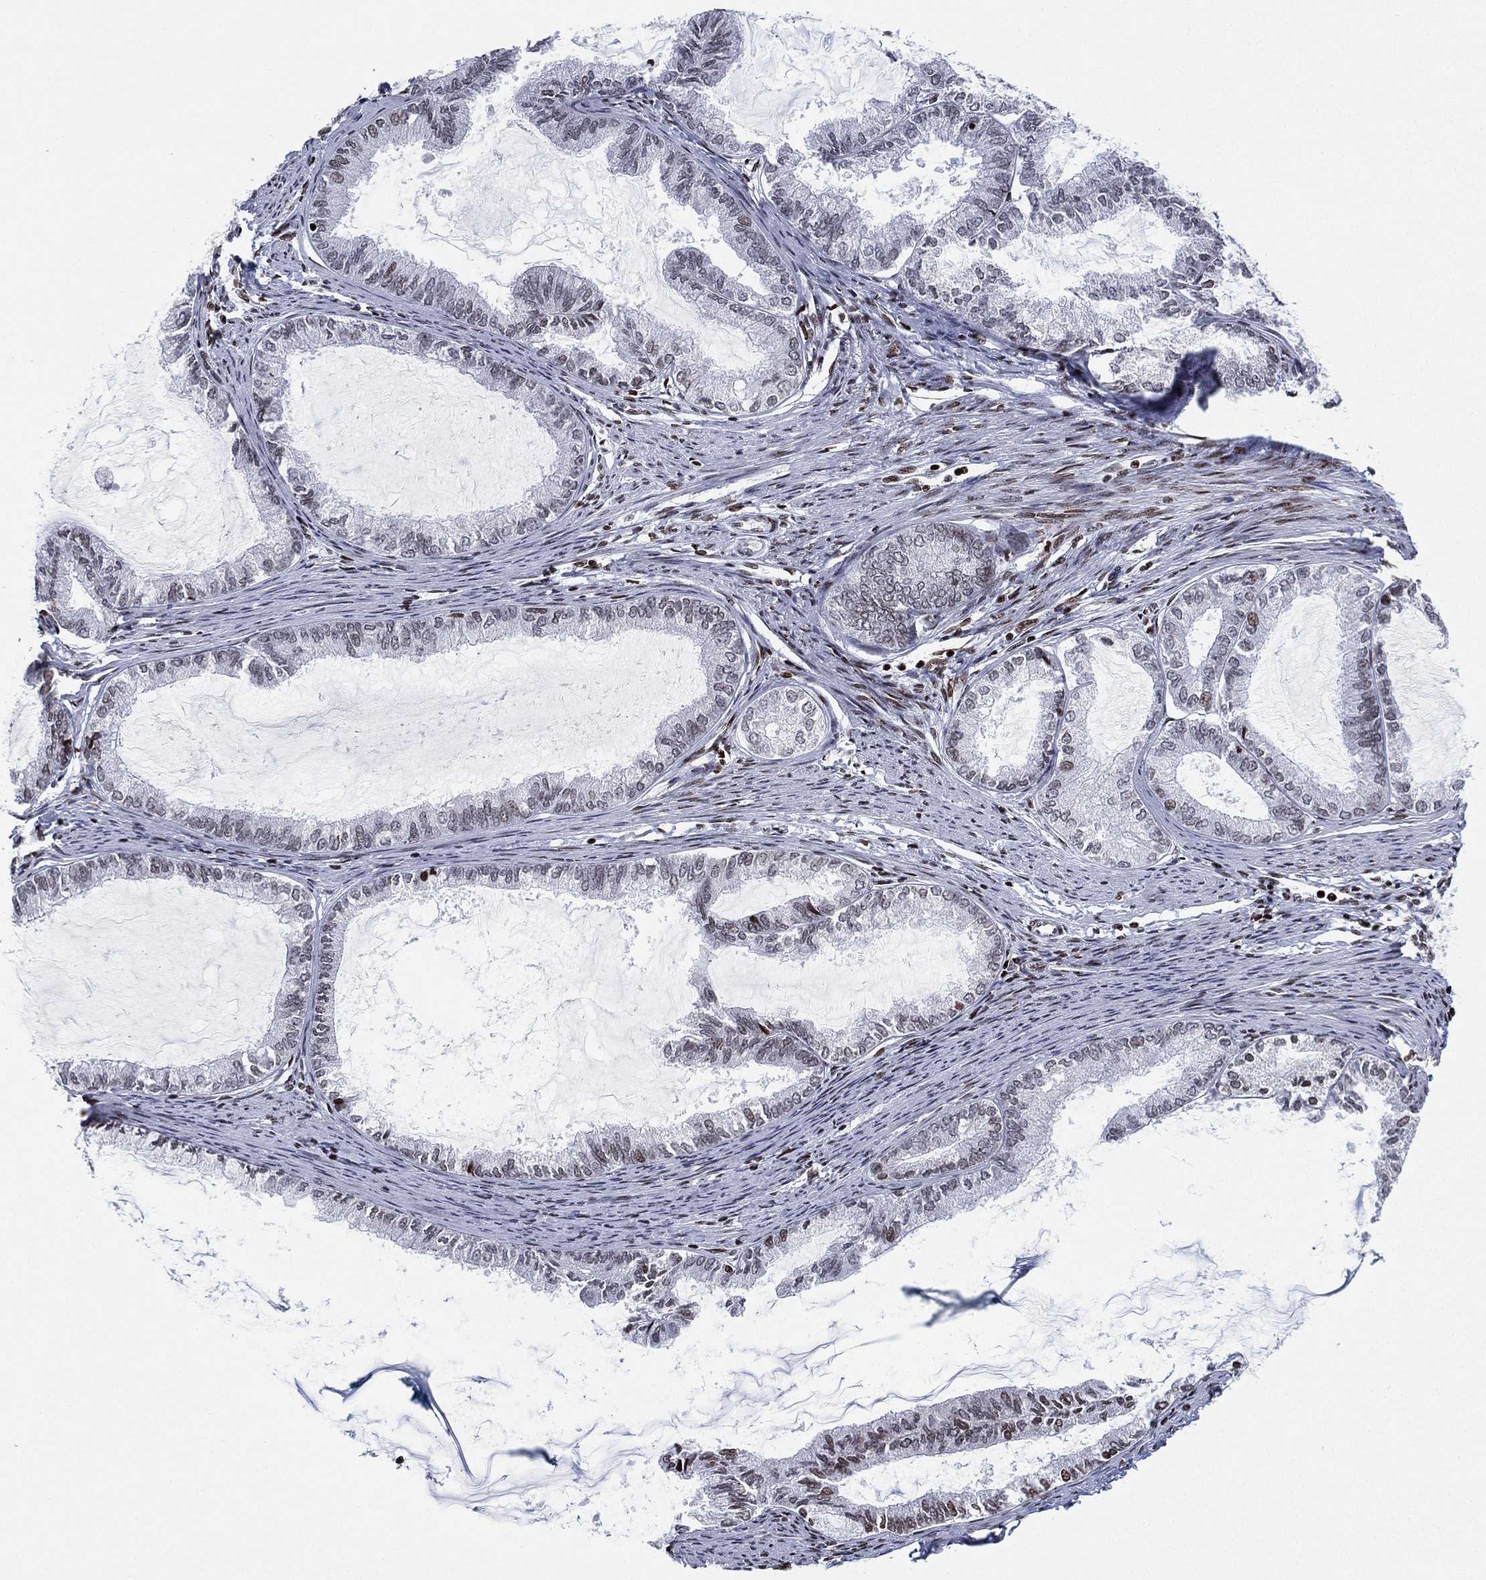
{"staining": {"intensity": "weak", "quantity": "<25%", "location": "nuclear"}, "tissue": "endometrial cancer", "cell_type": "Tumor cells", "image_type": "cancer", "snomed": [{"axis": "morphology", "description": "Adenocarcinoma, NOS"}, {"axis": "topography", "description": "Endometrium"}], "caption": "Human endometrial cancer stained for a protein using immunohistochemistry reveals no expression in tumor cells.", "gene": "MFSD14A", "patient": {"sex": "female", "age": 86}}